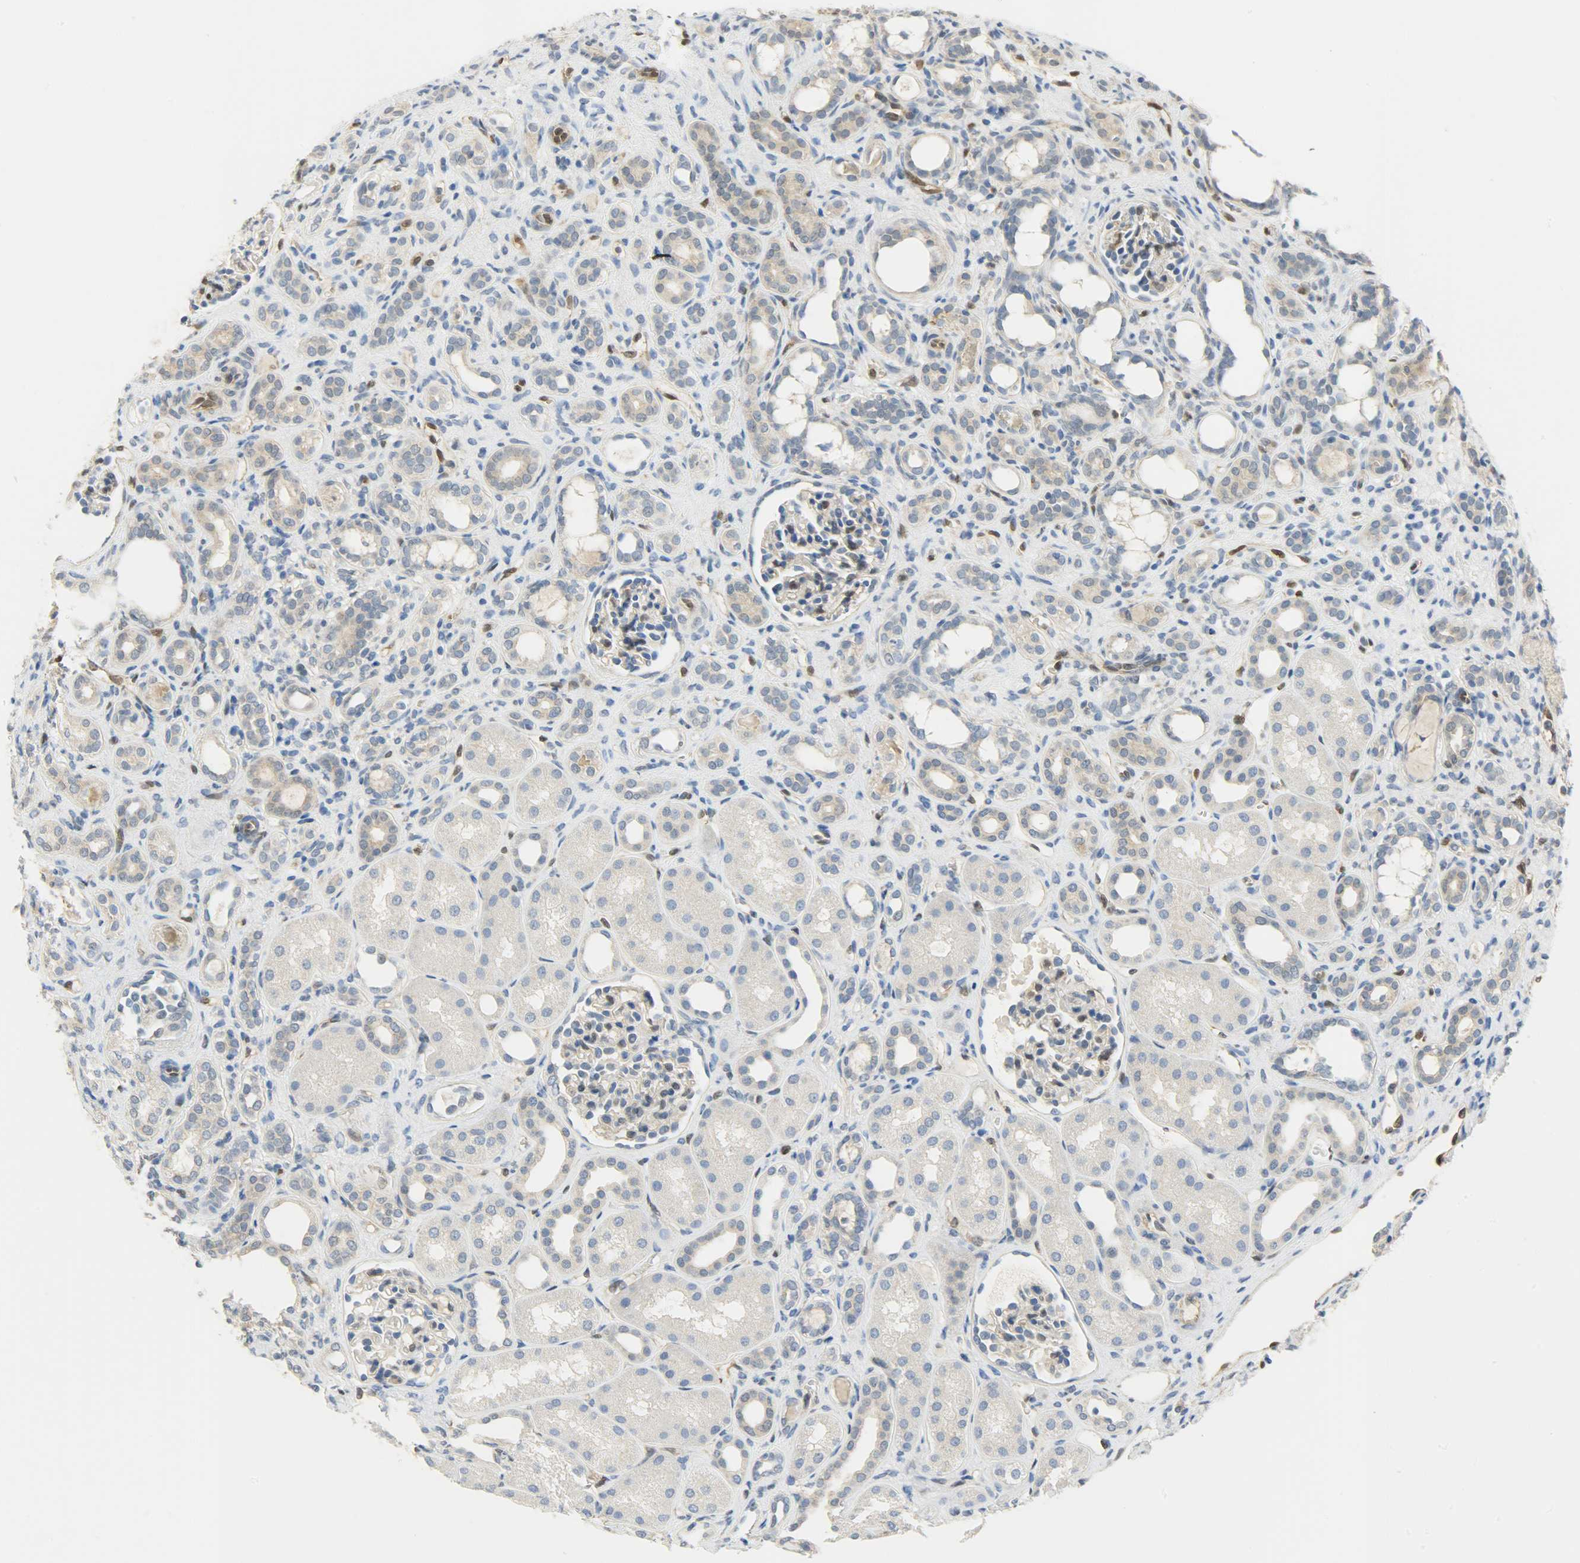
{"staining": {"intensity": "moderate", "quantity": "<25%", "location": "nuclear"}, "tissue": "kidney", "cell_type": "Cells in glomeruli", "image_type": "normal", "snomed": [{"axis": "morphology", "description": "Normal tissue, NOS"}, {"axis": "topography", "description": "Kidney"}], "caption": "About <25% of cells in glomeruli in benign human kidney demonstrate moderate nuclear protein expression as visualized by brown immunohistochemical staining.", "gene": "FKBP1A", "patient": {"sex": "male", "age": 7}}